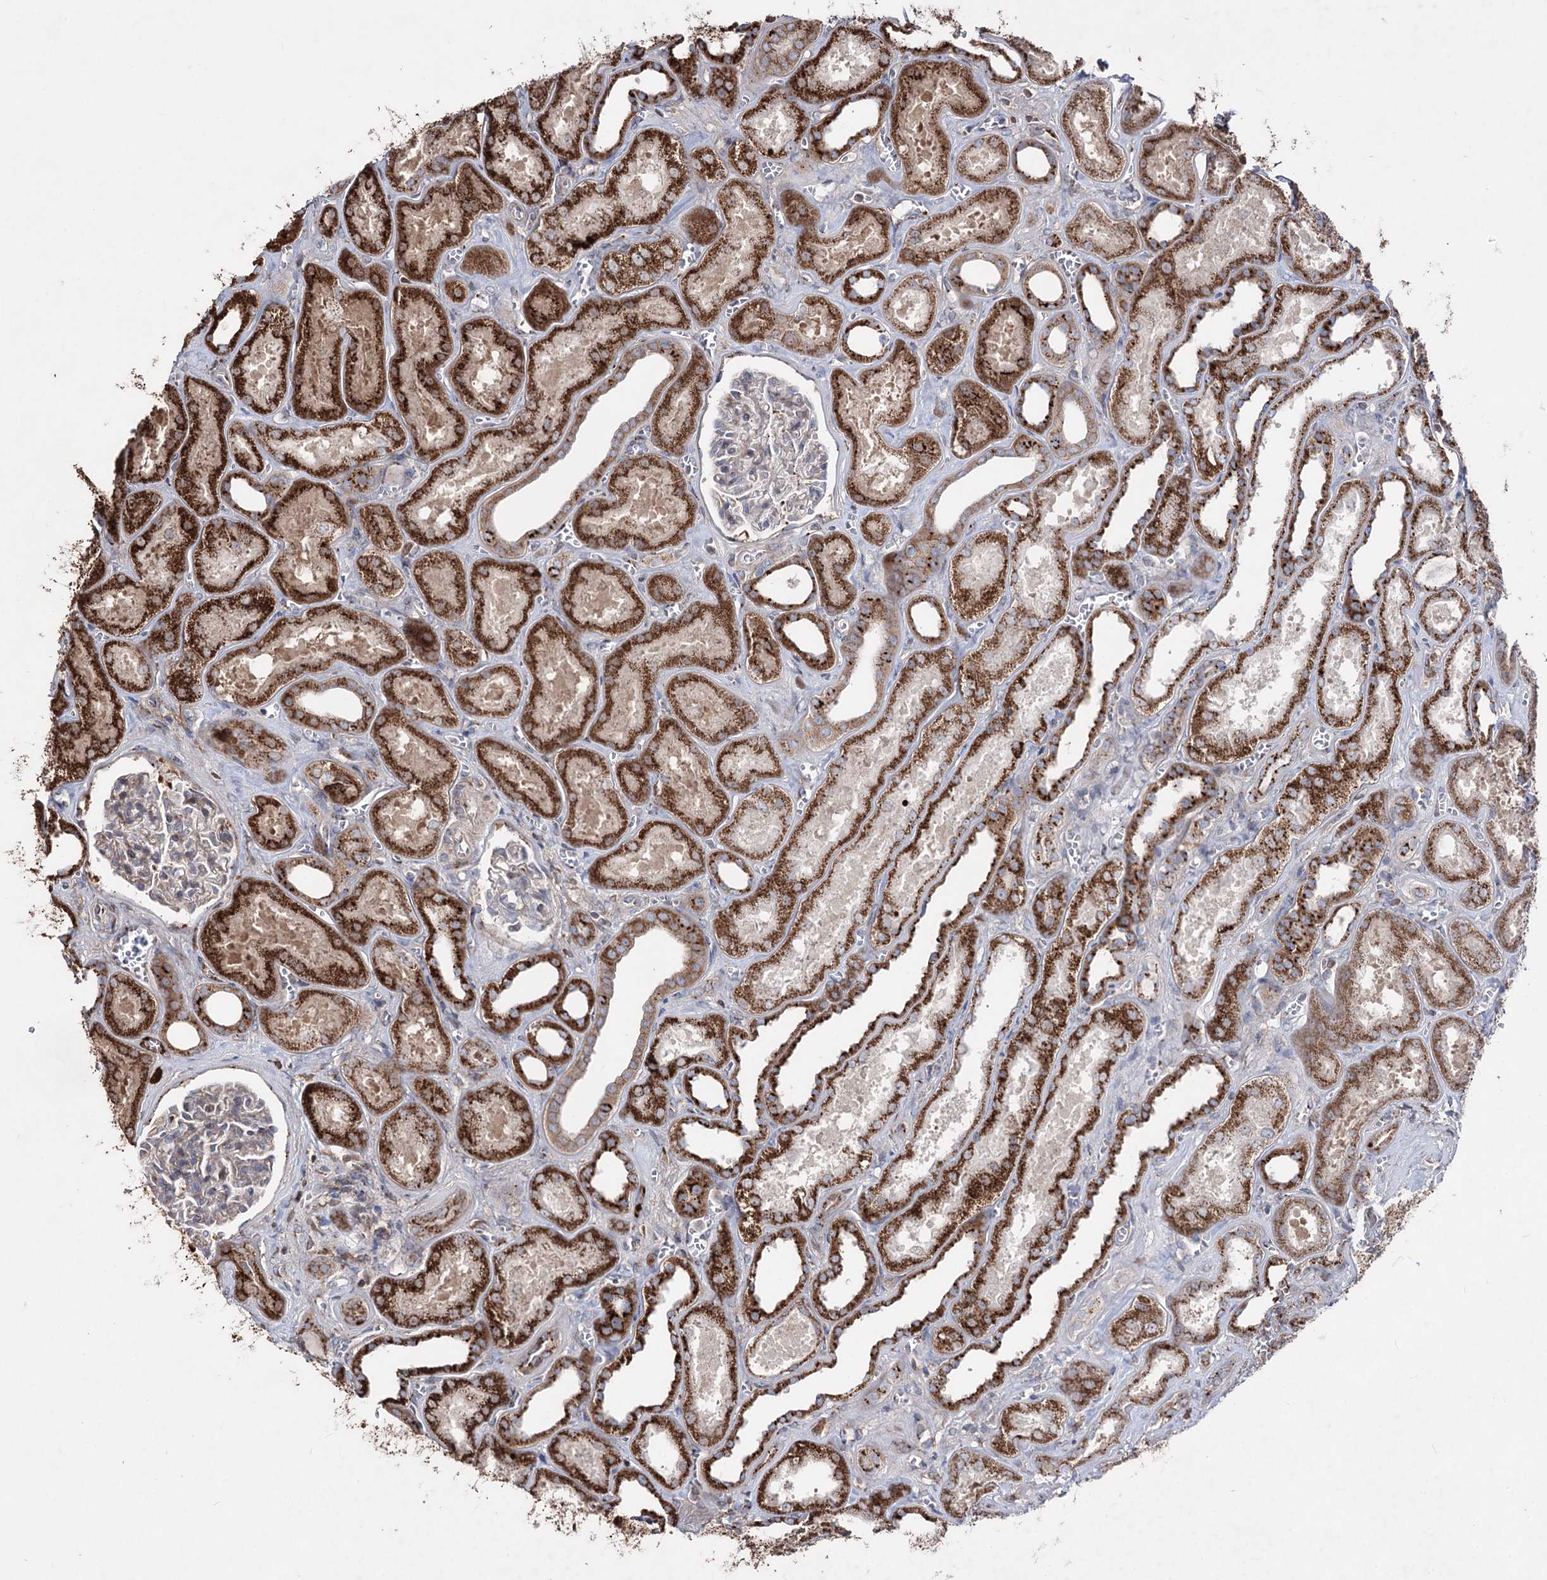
{"staining": {"intensity": "weak", "quantity": "25%-75%", "location": "cytoplasmic/membranous"}, "tissue": "kidney", "cell_type": "Cells in glomeruli", "image_type": "normal", "snomed": [{"axis": "morphology", "description": "Normal tissue, NOS"}, {"axis": "morphology", "description": "Adenocarcinoma, NOS"}, {"axis": "topography", "description": "Kidney"}], "caption": "Normal kidney demonstrates weak cytoplasmic/membranous expression in approximately 25%-75% of cells in glomeruli.", "gene": "ARHGAP20", "patient": {"sex": "female", "age": 68}}